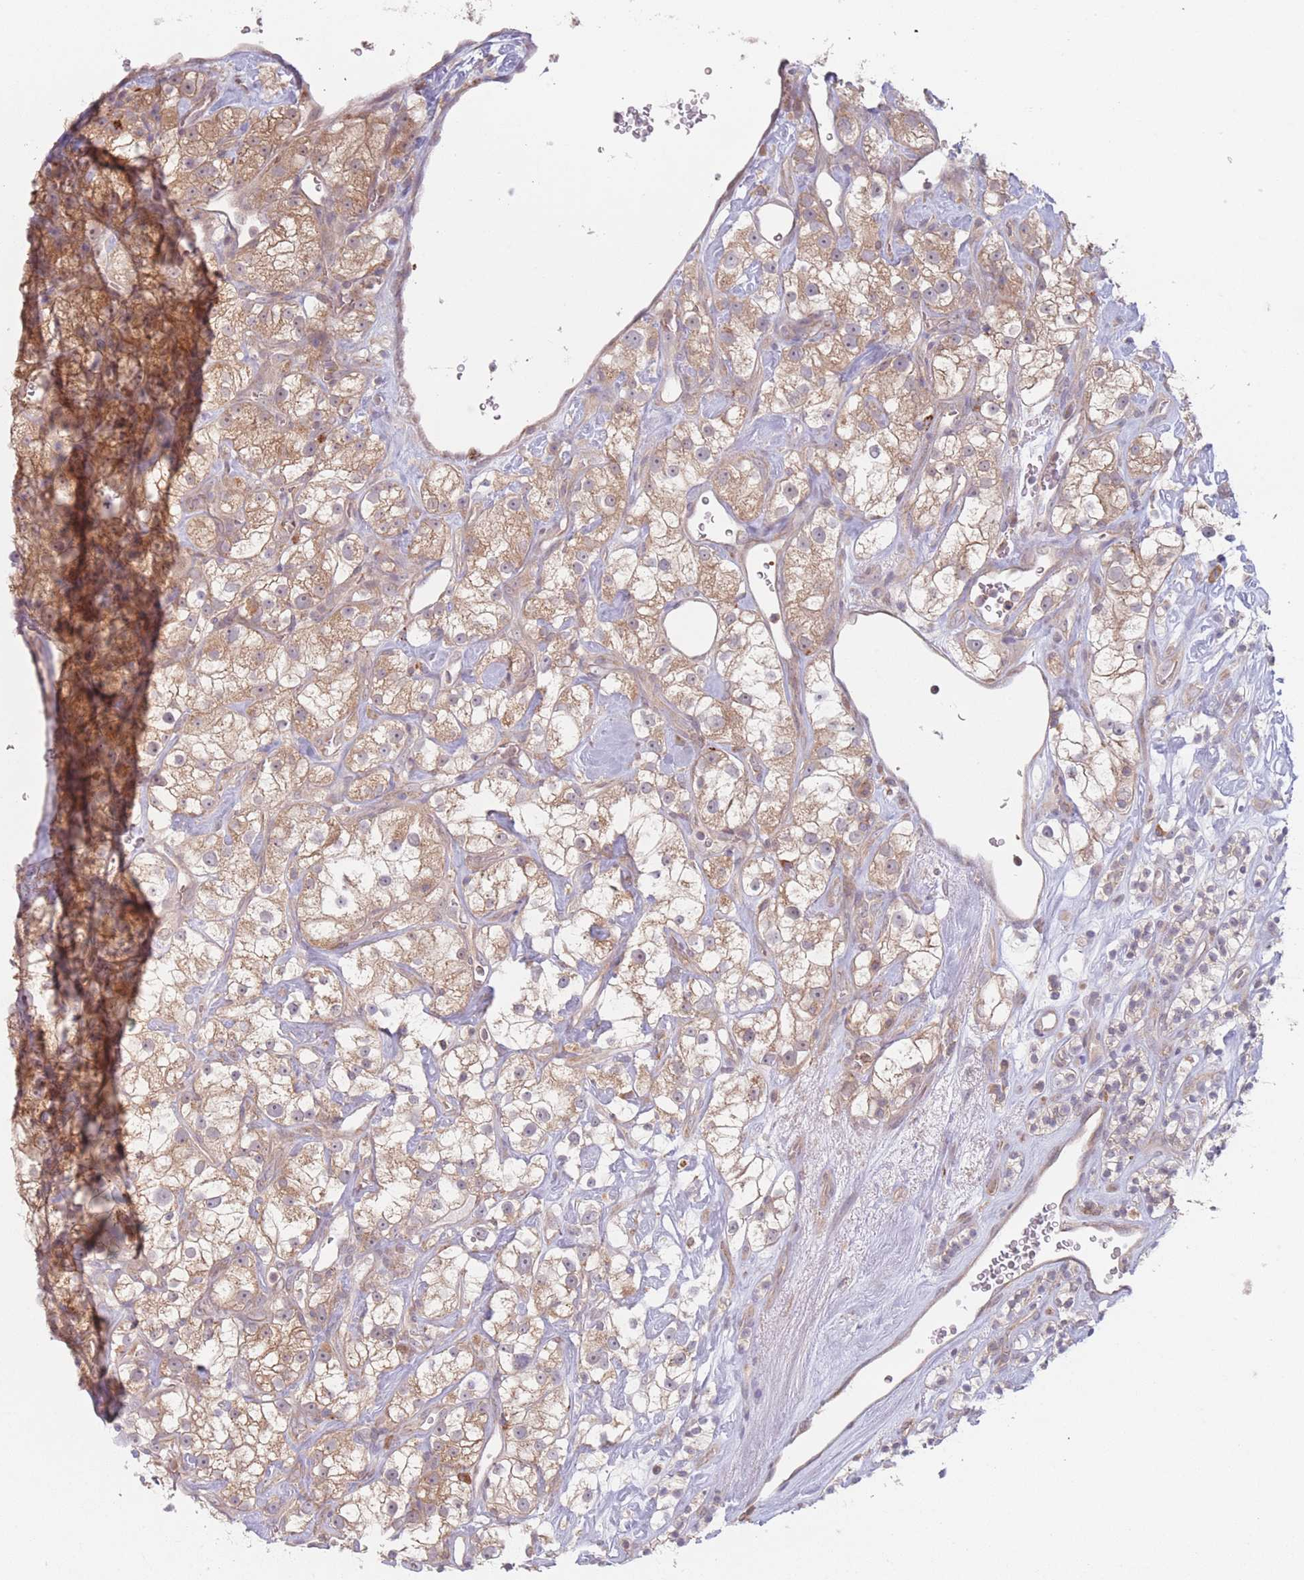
{"staining": {"intensity": "moderate", "quantity": ">75%", "location": "cytoplasmic/membranous"}, "tissue": "renal cancer", "cell_type": "Tumor cells", "image_type": "cancer", "snomed": [{"axis": "morphology", "description": "Adenocarcinoma, NOS"}, {"axis": "topography", "description": "Kidney"}], "caption": "Protein analysis of adenocarcinoma (renal) tissue displays moderate cytoplasmic/membranous positivity in approximately >75% of tumor cells.", "gene": "PPM1A", "patient": {"sex": "male", "age": 77}}